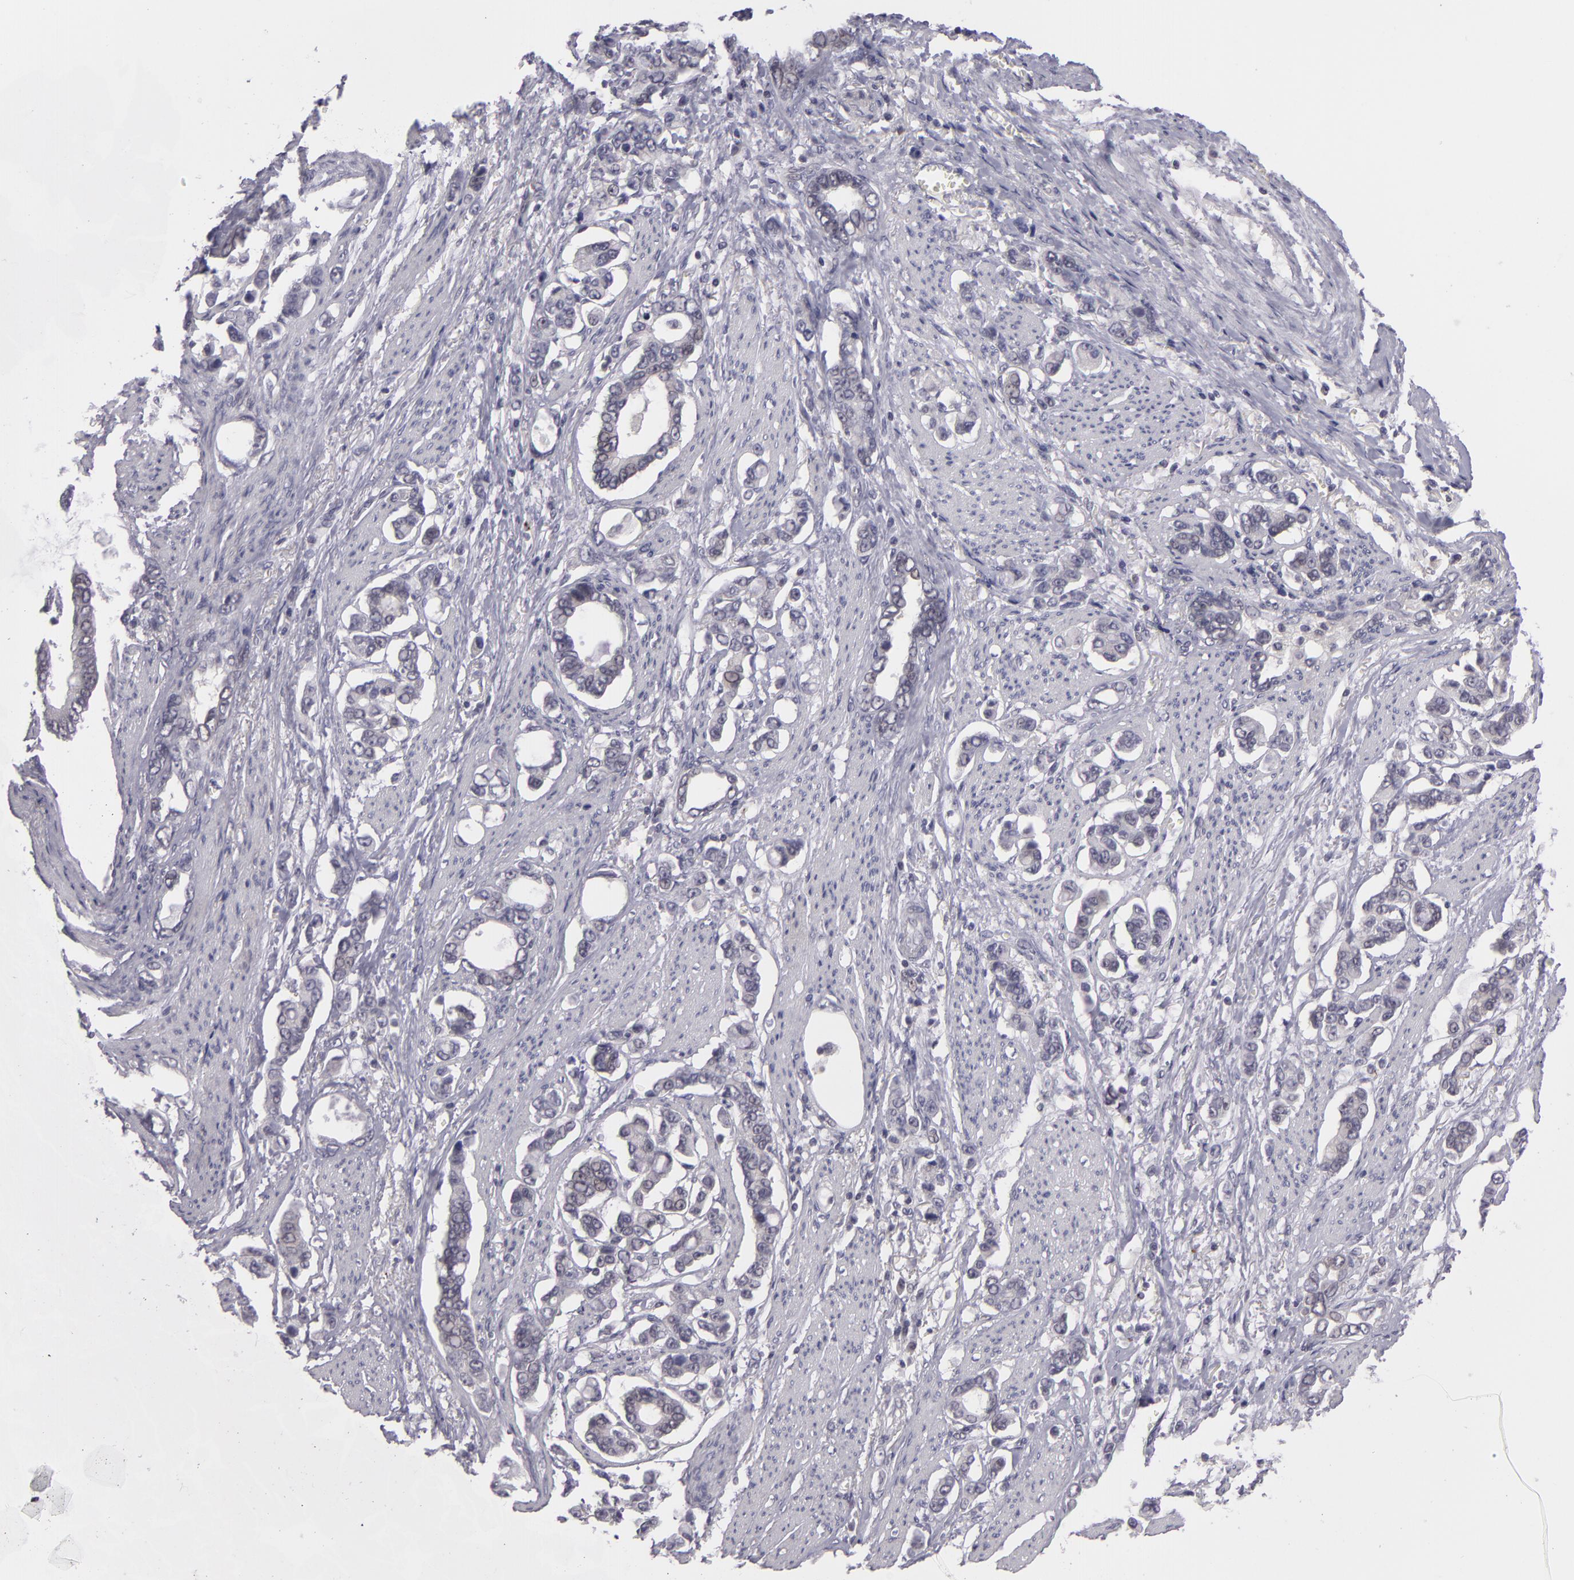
{"staining": {"intensity": "negative", "quantity": "none", "location": "none"}, "tissue": "stomach cancer", "cell_type": "Tumor cells", "image_type": "cancer", "snomed": [{"axis": "morphology", "description": "Adenocarcinoma, NOS"}, {"axis": "topography", "description": "Stomach"}], "caption": "DAB immunohistochemical staining of stomach cancer (adenocarcinoma) demonstrates no significant expression in tumor cells. Nuclei are stained in blue.", "gene": "BCL10", "patient": {"sex": "male", "age": 78}}